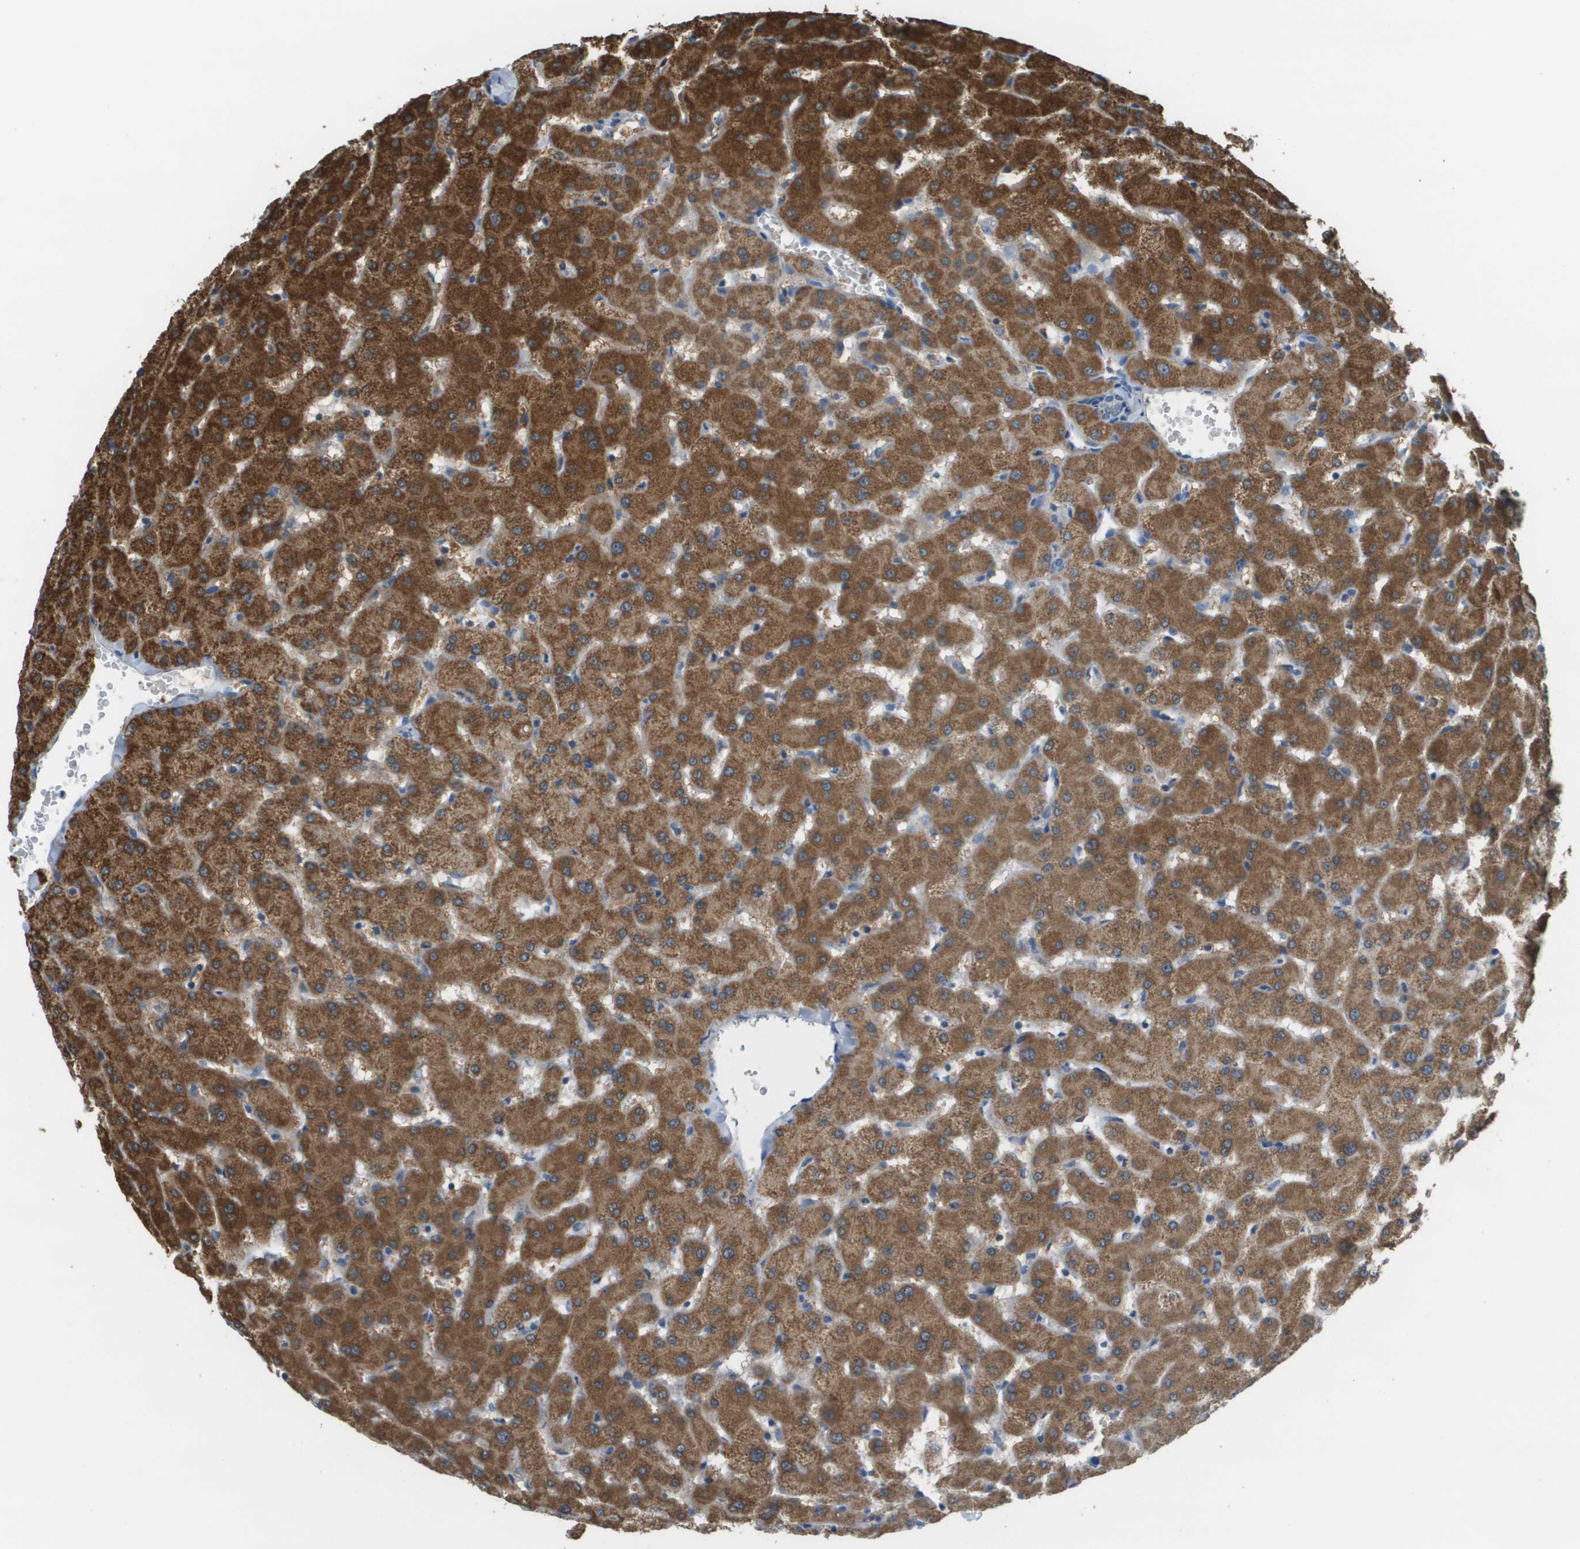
{"staining": {"intensity": "weak", "quantity": "<25%", "location": "cytoplasmic/membranous"}, "tissue": "liver", "cell_type": "Cholangiocytes", "image_type": "normal", "snomed": [{"axis": "morphology", "description": "Normal tissue, NOS"}, {"axis": "topography", "description": "Liver"}], "caption": "Immunohistochemical staining of benign human liver reveals no significant positivity in cholangiocytes. (DAB (3,3'-diaminobenzidine) IHC with hematoxylin counter stain).", "gene": "FH", "patient": {"sex": "female", "age": 63}}